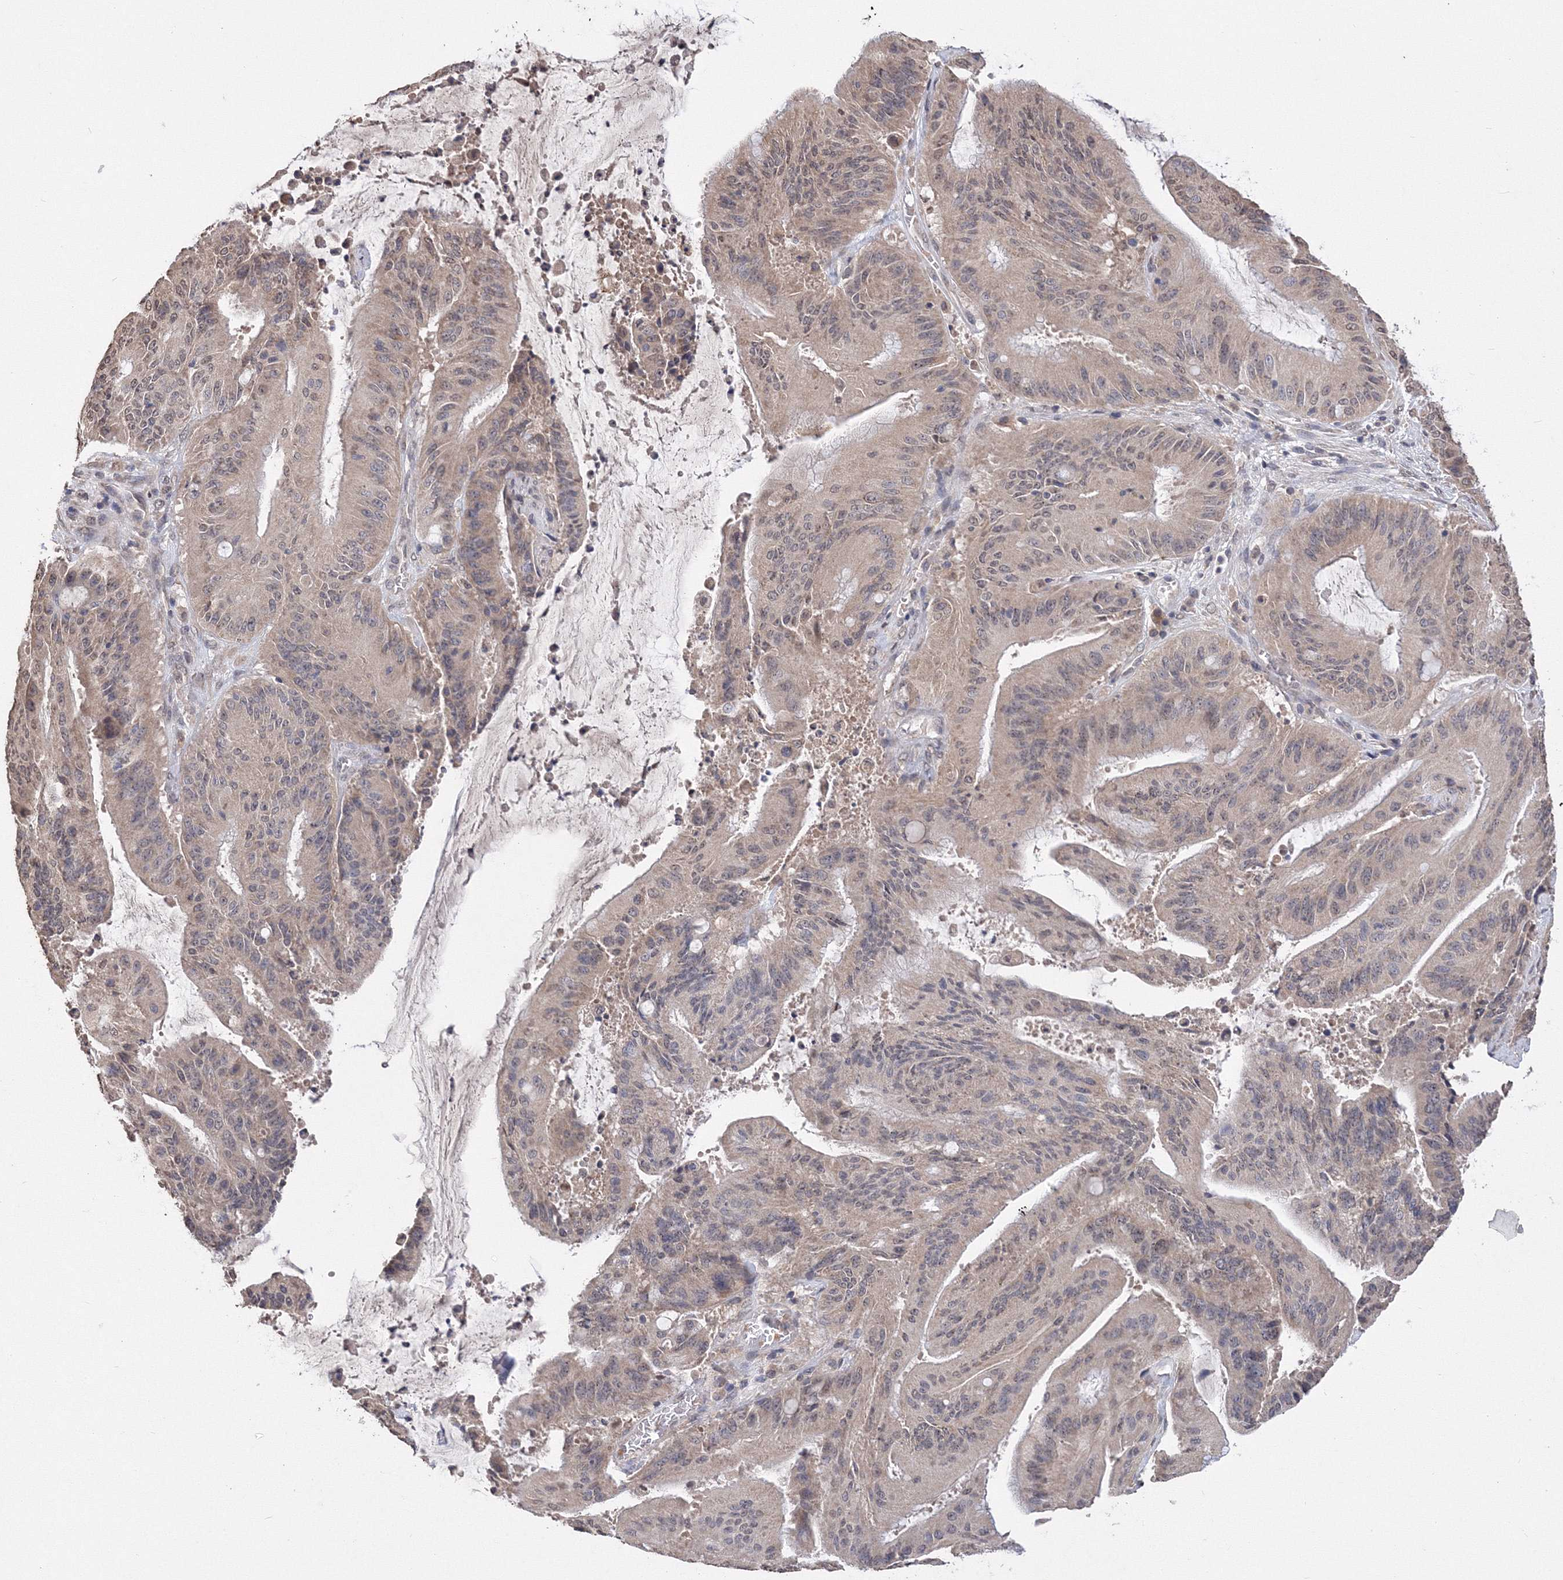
{"staining": {"intensity": "weak", "quantity": "25%-75%", "location": "cytoplasmic/membranous,nuclear"}, "tissue": "liver cancer", "cell_type": "Tumor cells", "image_type": "cancer", "snomed": [{"axis": "morphology", "description": "Normal tissue, NOS"}, {"axis": "morphology", "description": "Cholangiocarcinoma"}, {"axis": "topography", "description": "Liver"}, {"axis": "topography", "description": "Peripheral nerve tissue"}], "caption": "The immunohistochemical stain labels weak cytoplasmic/membranous and nuclear positivity in tumor cells of liver cancer tissue.", "gene": "GPN1", "patient": {"sex": "female", "age": 73}}